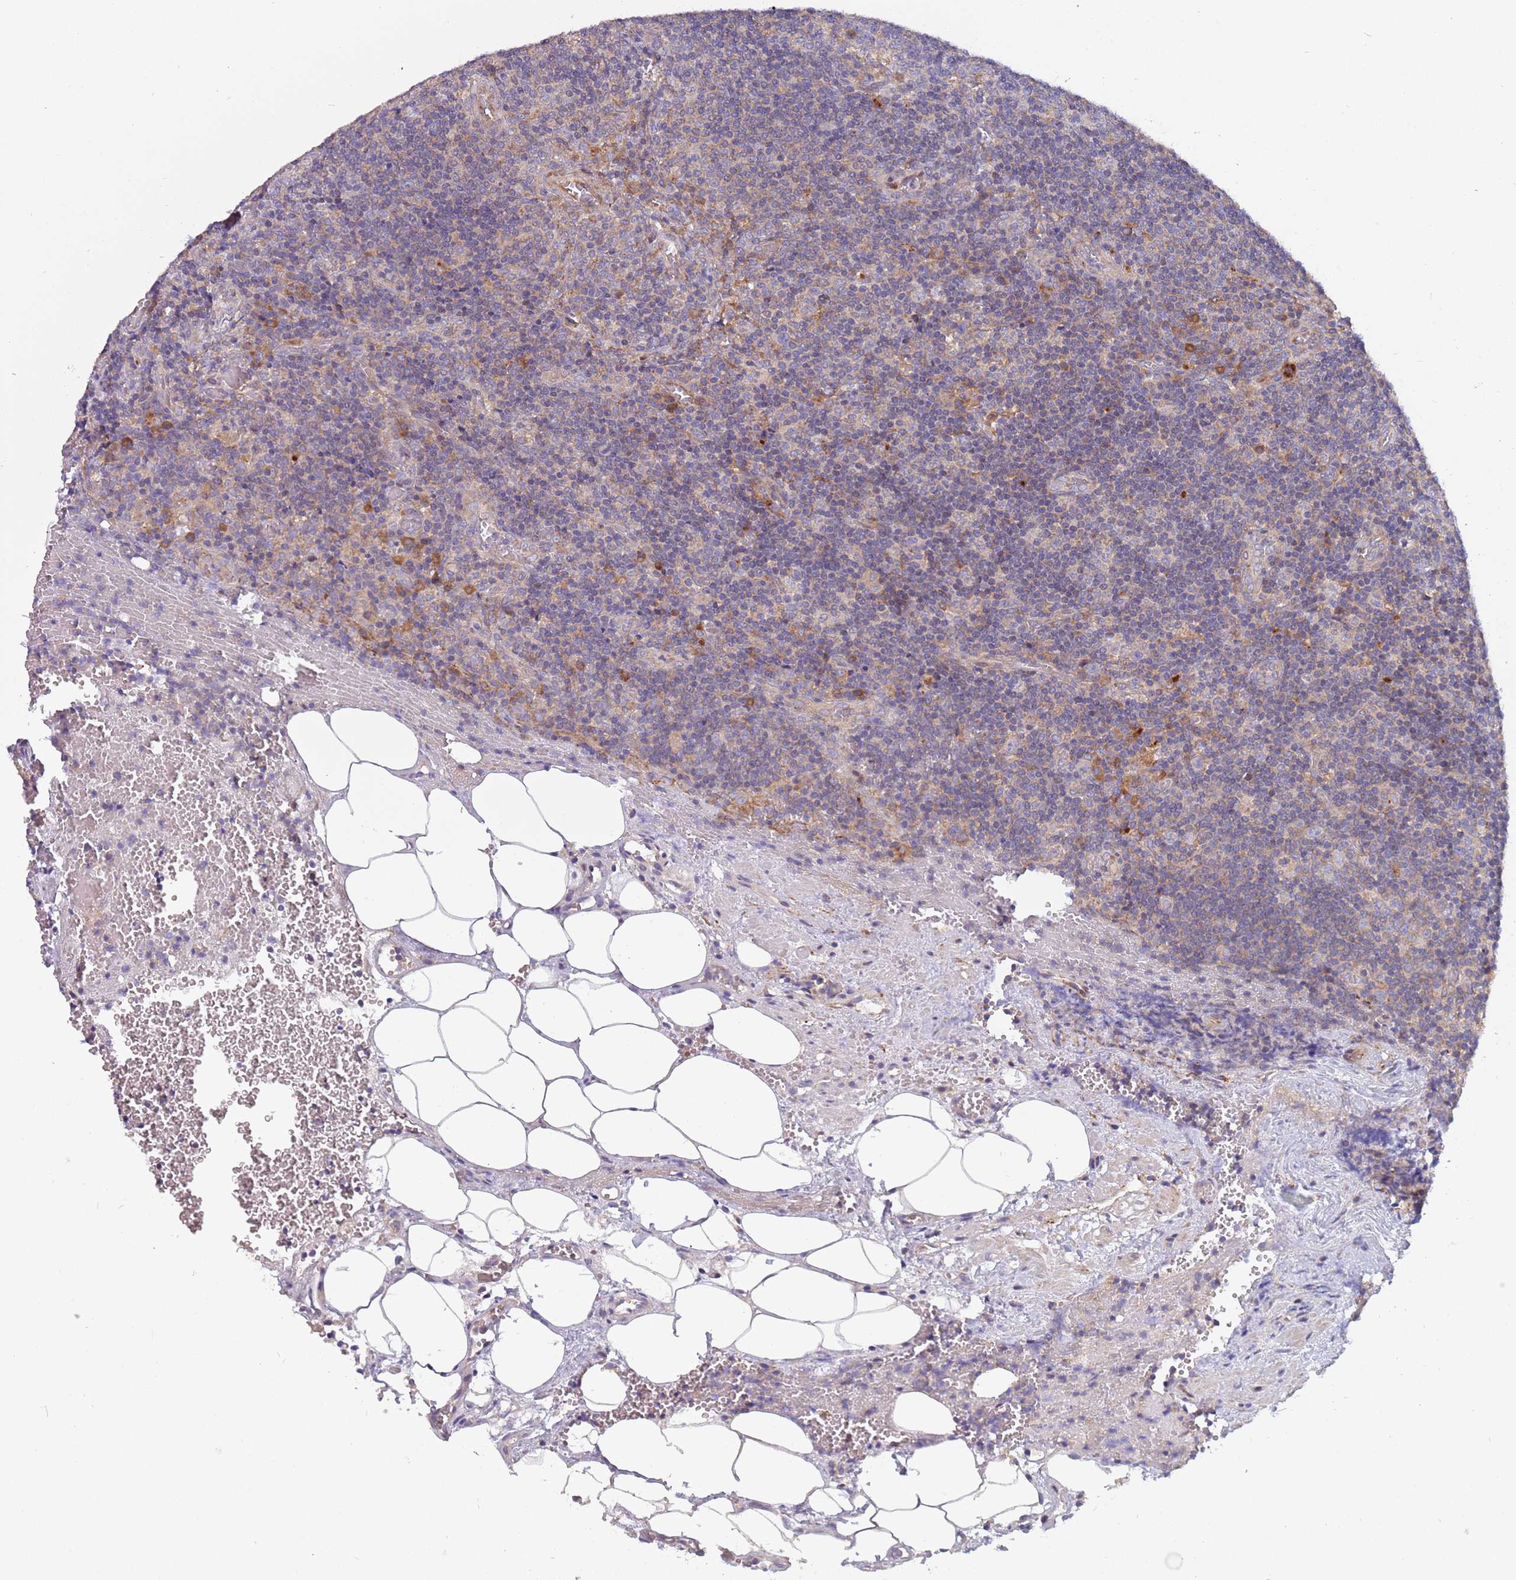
{"staining": {"intensity": "negative", "quantity": "none", "location": "none"}, "tissue": "lymph node", "cell_type": "Germinal center cells", "image_type": "normal", "snomed": [{"axis": "morphology", "description": "Normal tissue, NOS"}, {"axis": "topography", "description": "Lymph node"}], "caption": "DAB immunohistochemical staining of unremarkable lymph node reveals no significant expression in germinal center cells.", "gene": "ARMCX6", "patient": {"sex": "male", "age": 58}}